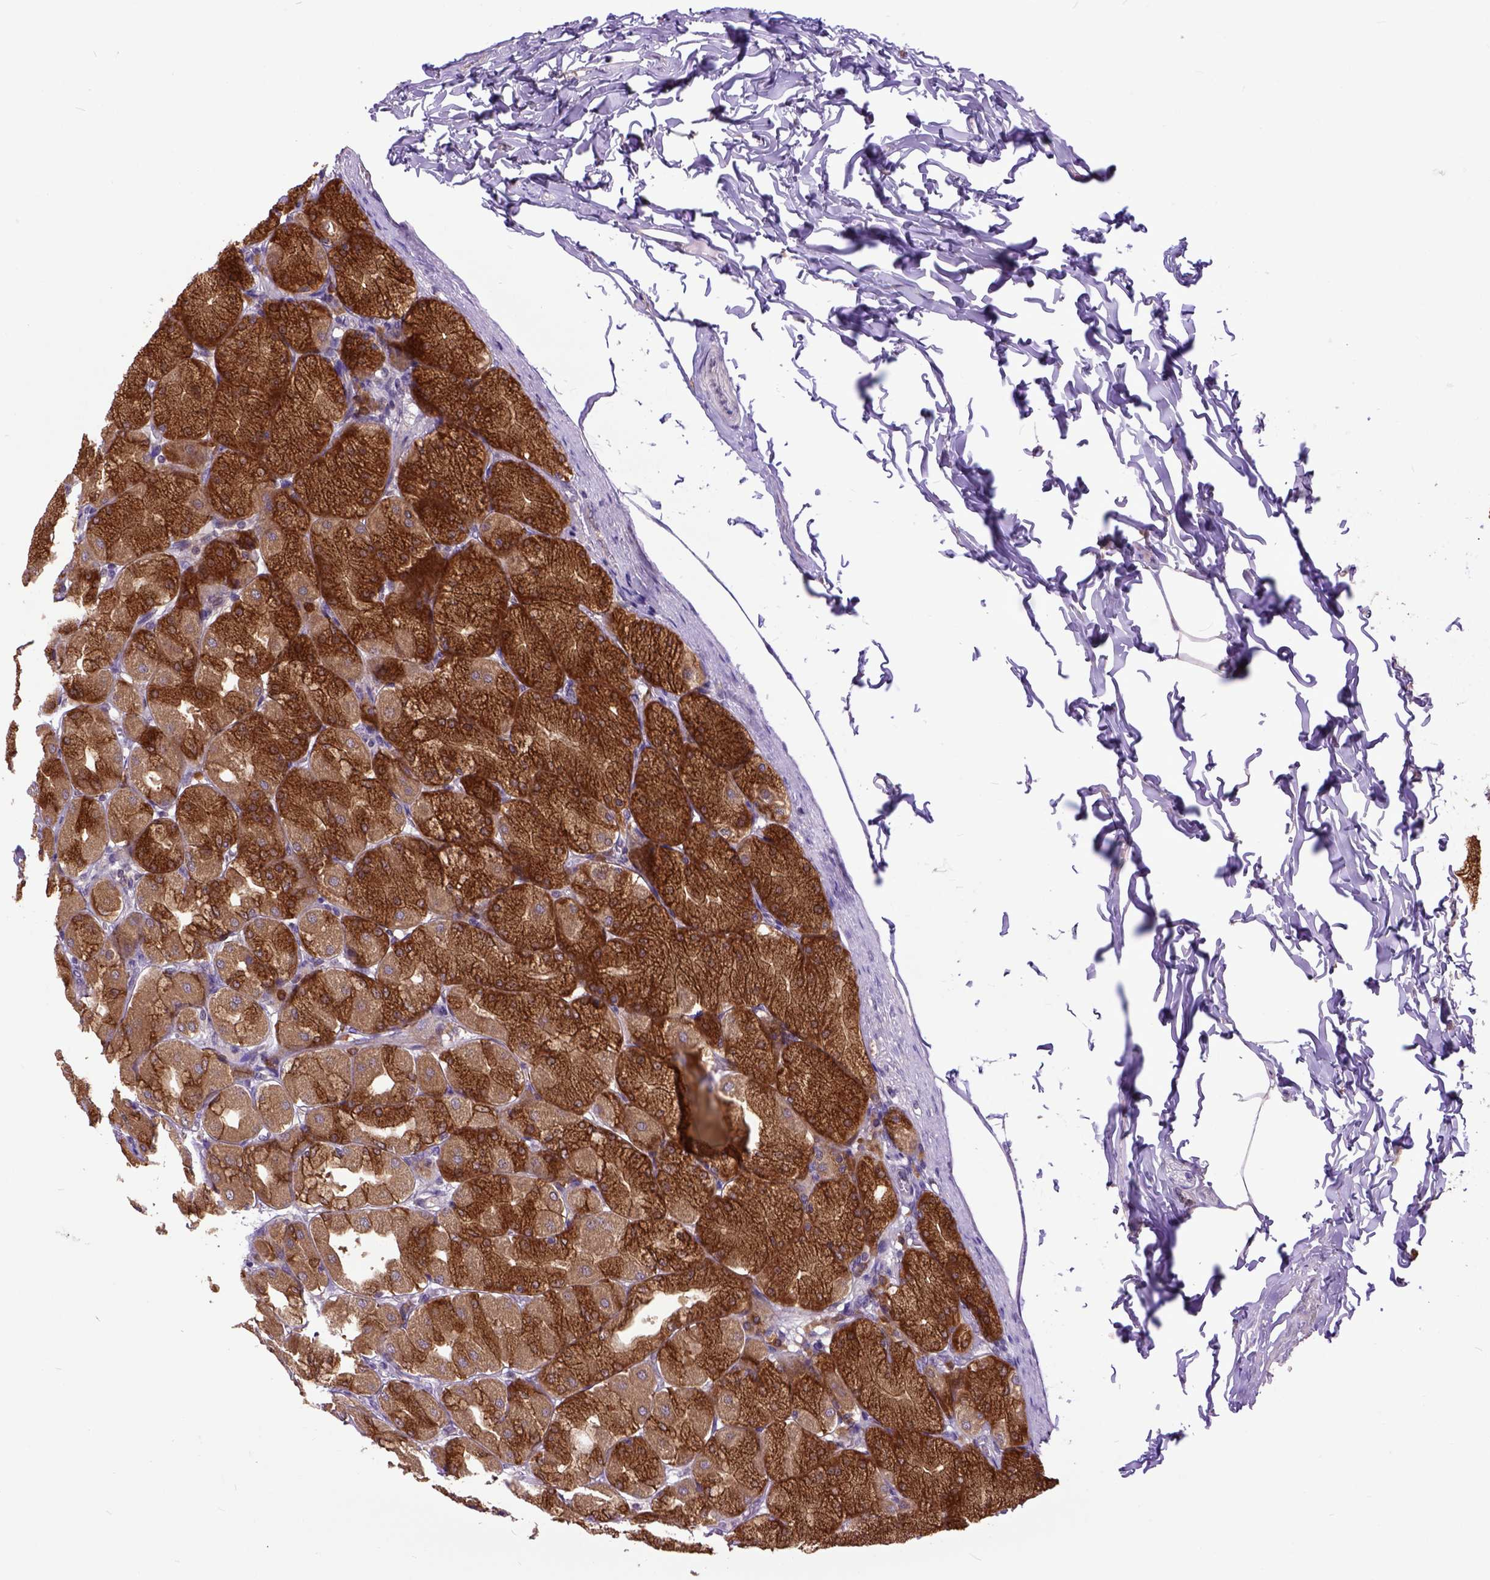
{"staining": {"intensity": "moderate", "quantity": ">75%", "location": "cytoplasmic/membranous"}, "tissue": "stomach", "cell_type": "Glandular cells", "image_type": "normal", "snomed": [{"axis": "morphology", "description": "Normal tissue, NOS"}, {"axis": "topography", "description": "Stomach, upper"}], "caption": "Stomach stained with a brown dye displays moderate cytoplasmic/membranous positive expression in about >75% of glandular cells.", "gene": "ARL1", "patient": {"sex": "female", "age": 56}}